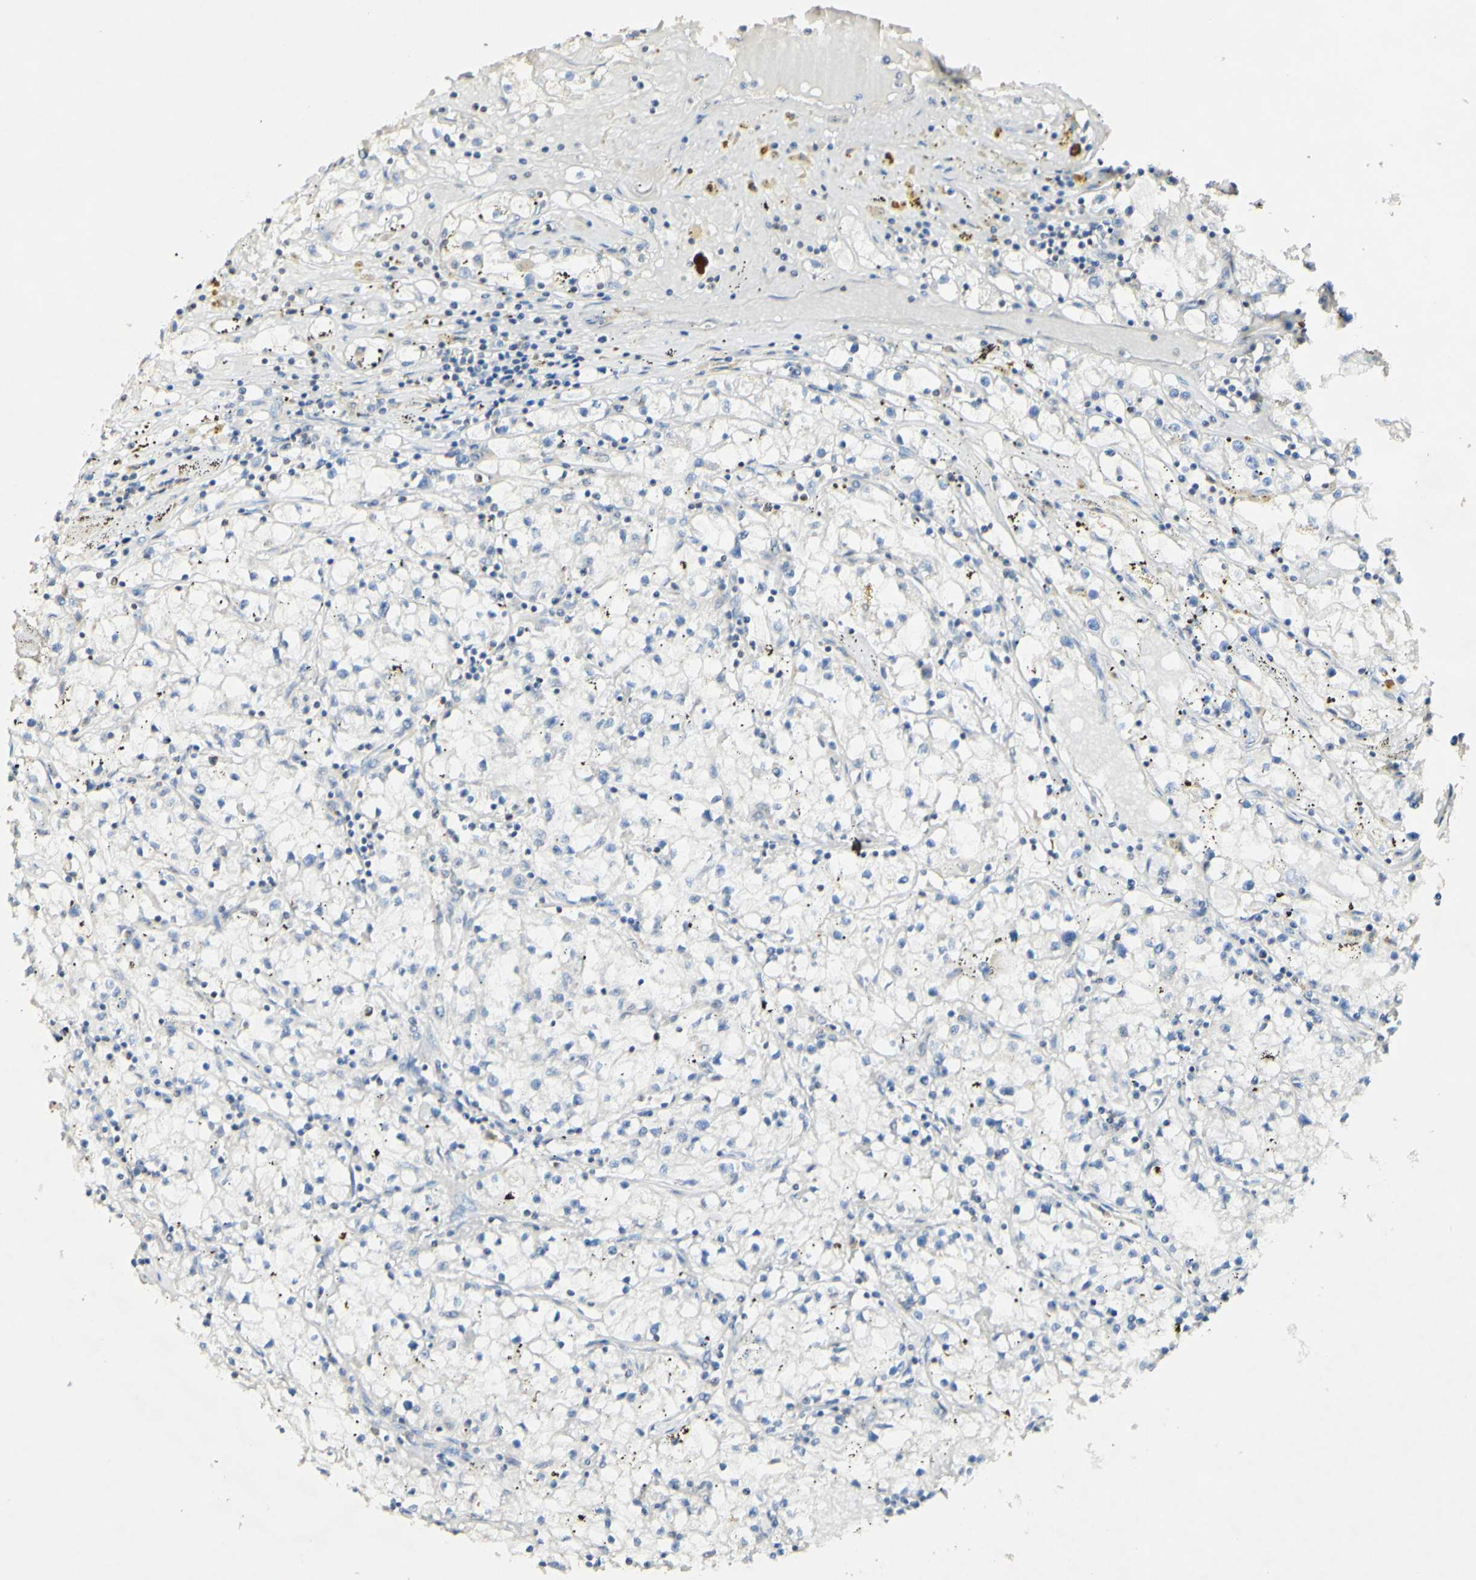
{"staining": {"intensity": "negative", "quantity": "none", "location": "none"}, "tissue": "renal cancer", "cell_type": "Tumor cells", "image_type": "cancer", "snomed": [{"axis": "morphology", "description": "Adenocarcinoma, NOS"}, {"axis": "topography", "description": "Kidney"}], "caption": "Immunohistochemistry micrograph of neoplastic tissue: renal cancer (adenocarcinoma) stained with DAB reveals no significant protein positivity in tumor cells. The staining is performed using DAB (3,3'-diaminobenzidine) brown chromogen with nuclei counter-stained in using hematoxylin.", "gene": "OXCT1", "patient": {"sex": "male", "age": 56}}